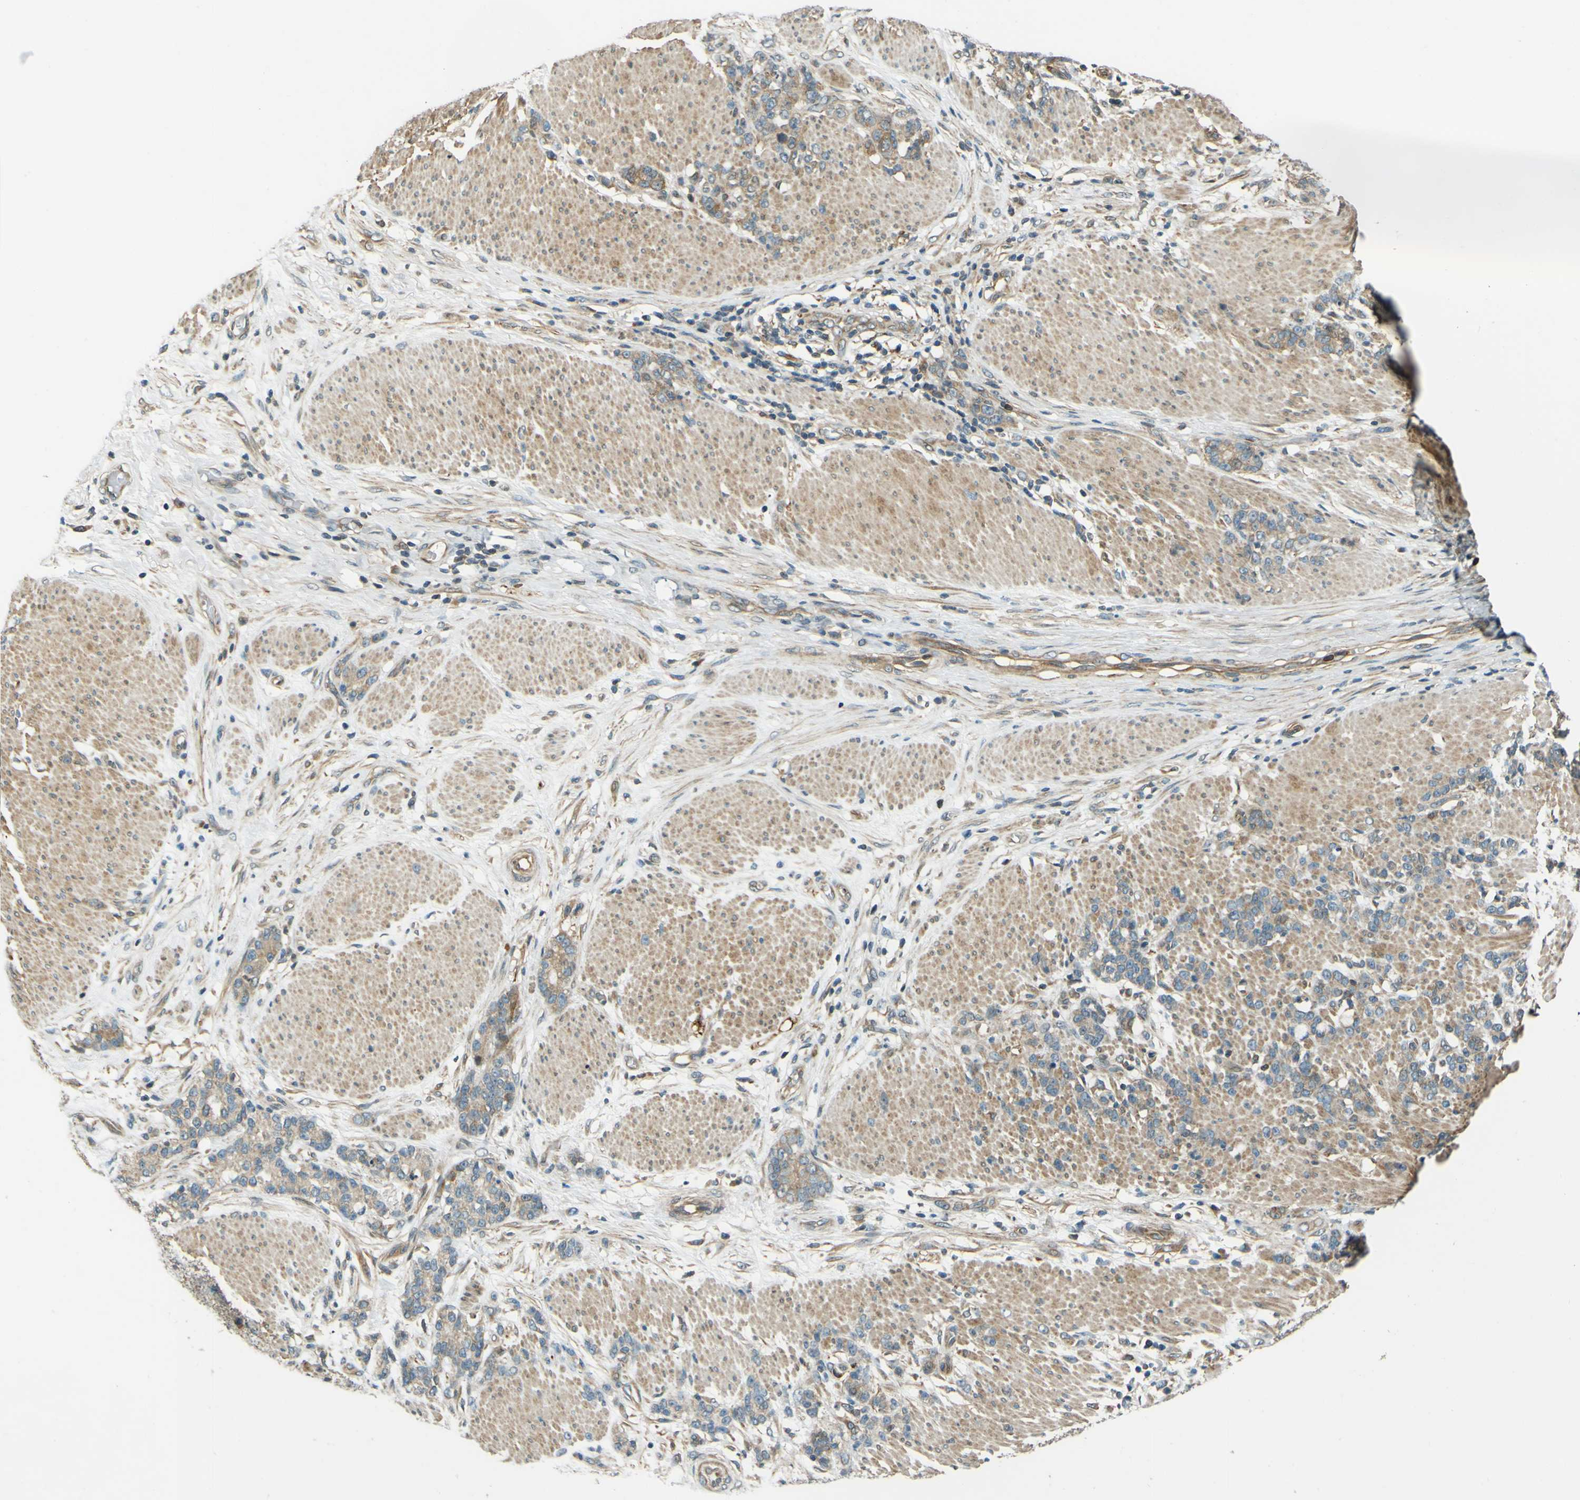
{"staining": {"intensity": "moderate", "quantity": "25%-75%", "location": "cytoplasmic/membranous"}, "tissue": "stomach cancer", "cell_type": "Tumor cells", "image_type": "cancer", "snomed": [{"axis": "morphology", "description": "Adenocarcinoma, NOS"}, {"axis": "topography", "description": "Stomach, lower"}], "caption": "A high-resolution micrograph shows immunohistochemistry (IHC) staining of stomach adenocarcinoma, which demonstrates moderate cytoplasmic/membranous staining in about 25%-75% of tumor cells. (Brightfield microscopy of DAB IHC at high magnification).", "gene": "LPCAT1", "patient": {"sex": "male", "age": 88}}